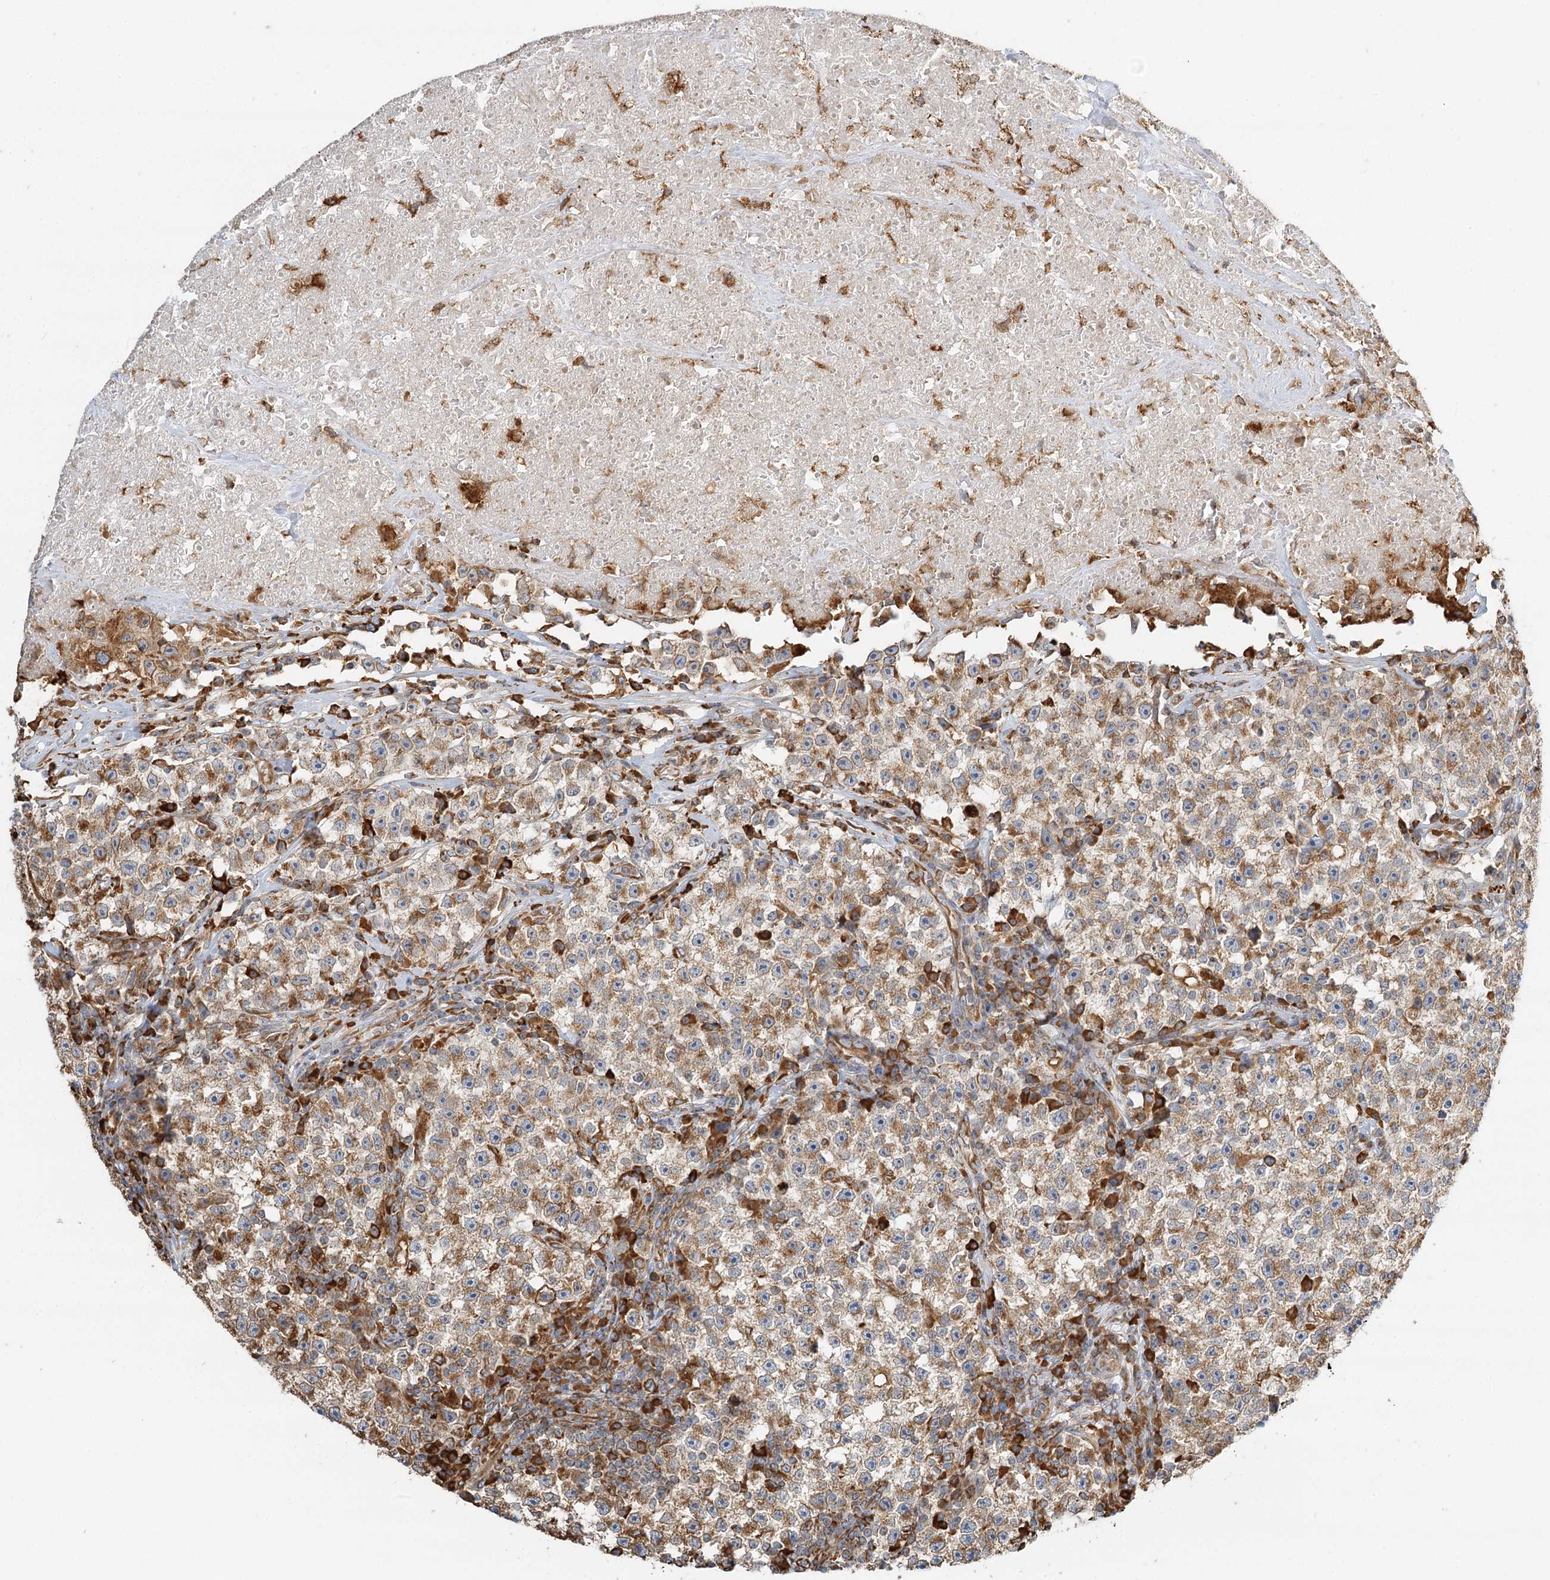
{"staining": {"intensity": "moderate", "quantity": ">75%", "location": "cytoplasmic/membranous"}, "tissue": "testis cancer", "cell_type": "Tumor cells", "image_type": "cancer", "snomed": [{"axis": "morphology", "description": "Seminoma, NOS"}, {"axis": "topography", "description": "Testis"}], "caption": "Immunohistochemistry (DAB (3,3'-diaminobenzidine)) staining of human testis cancer shows moderate cytoplasmic/membranous protein positivity in about >75% of tumor cells.", "gene": "TAS1R1", "patient": {"sex": "male", "age": 22}}